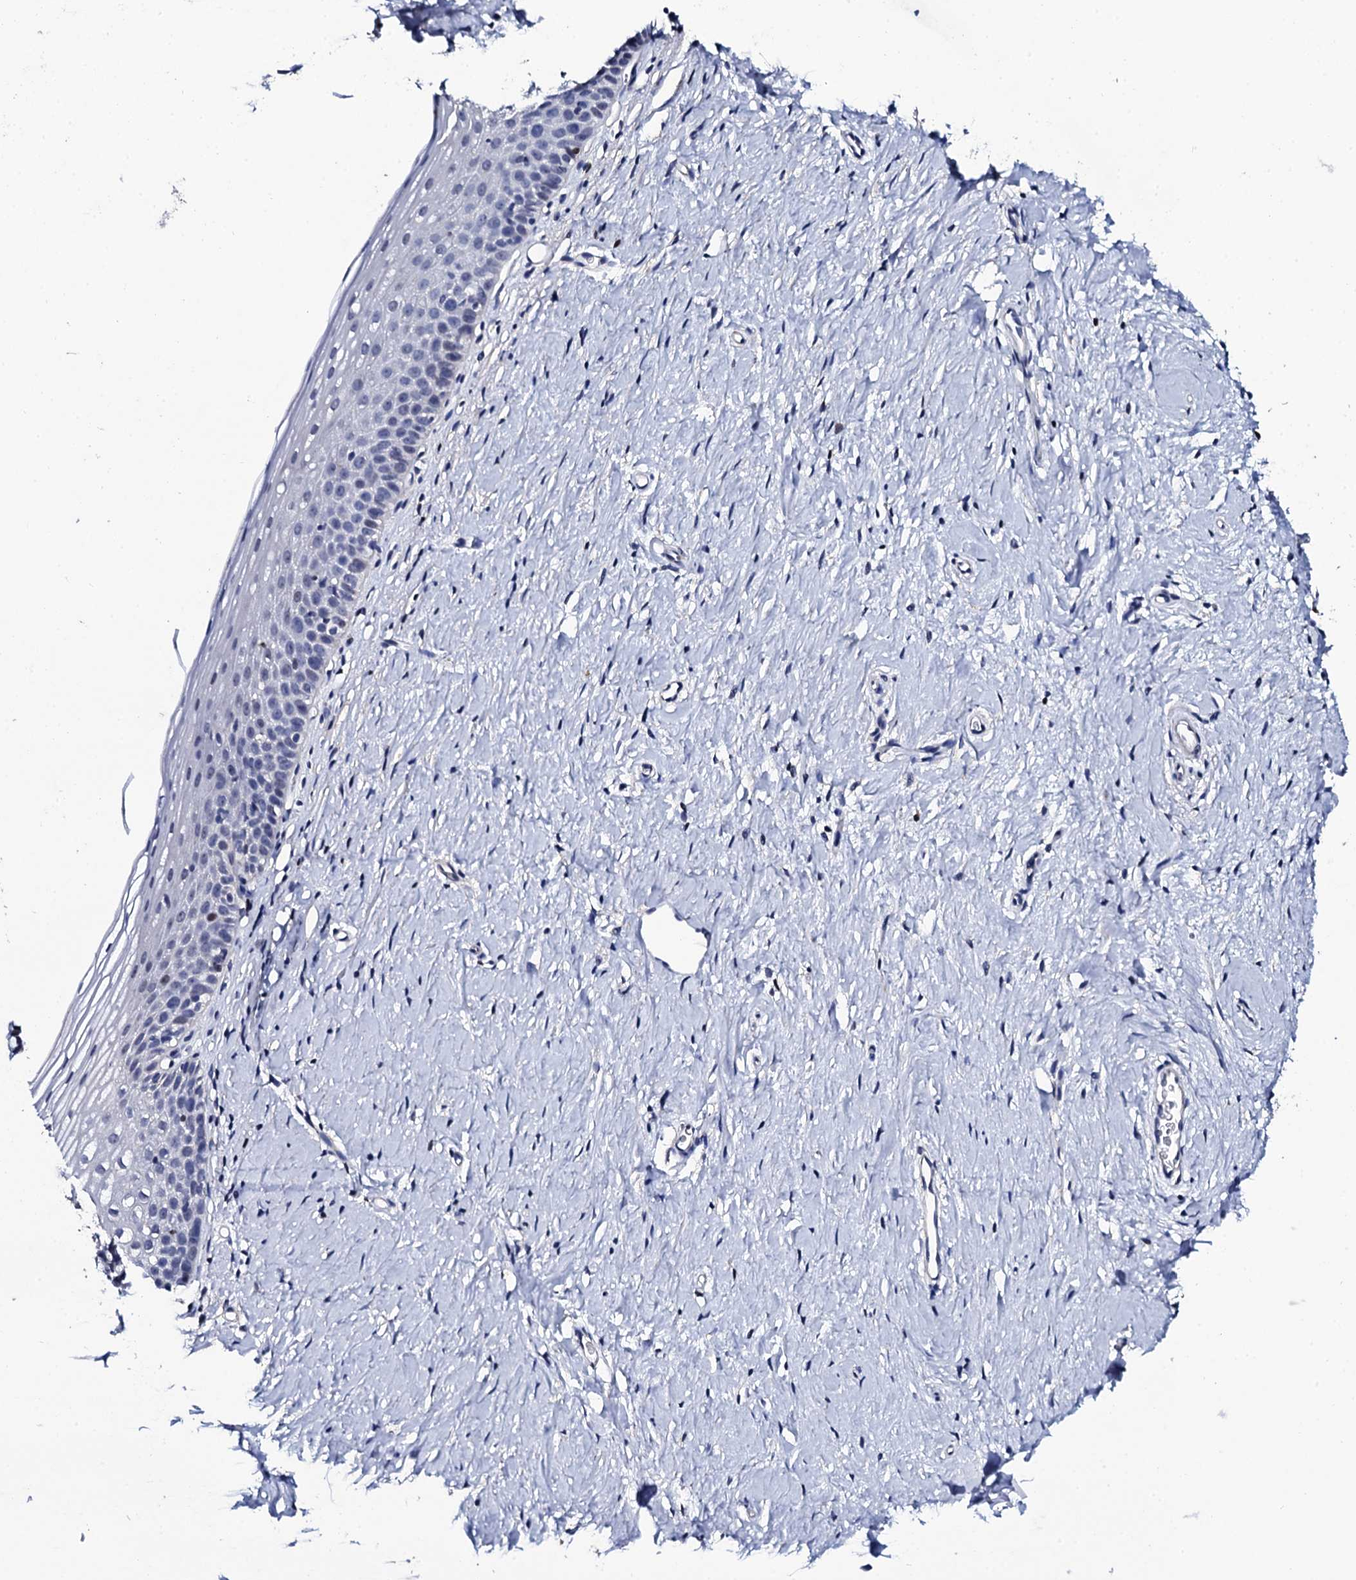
{"staining": {"intensity": "moderate", "quantity": "<25%", "location": "nuclear"}, "tissue": "cervix", "cell_type": "Glandular cells", "image_type": "normal", "snomed": [{"axis": "morphology", "description": "Normal tissue, NOS"}, {"axis": "topography", "description": "Cervix"}], "caption": "The photomicrograph demonstrates immunohistochemical staining of normal cervix. There is moderate nuclear positivity is present in about <25% of glandular cells.", "gene": "NPM2", "patient": {"sex": "female", "age": 57}}